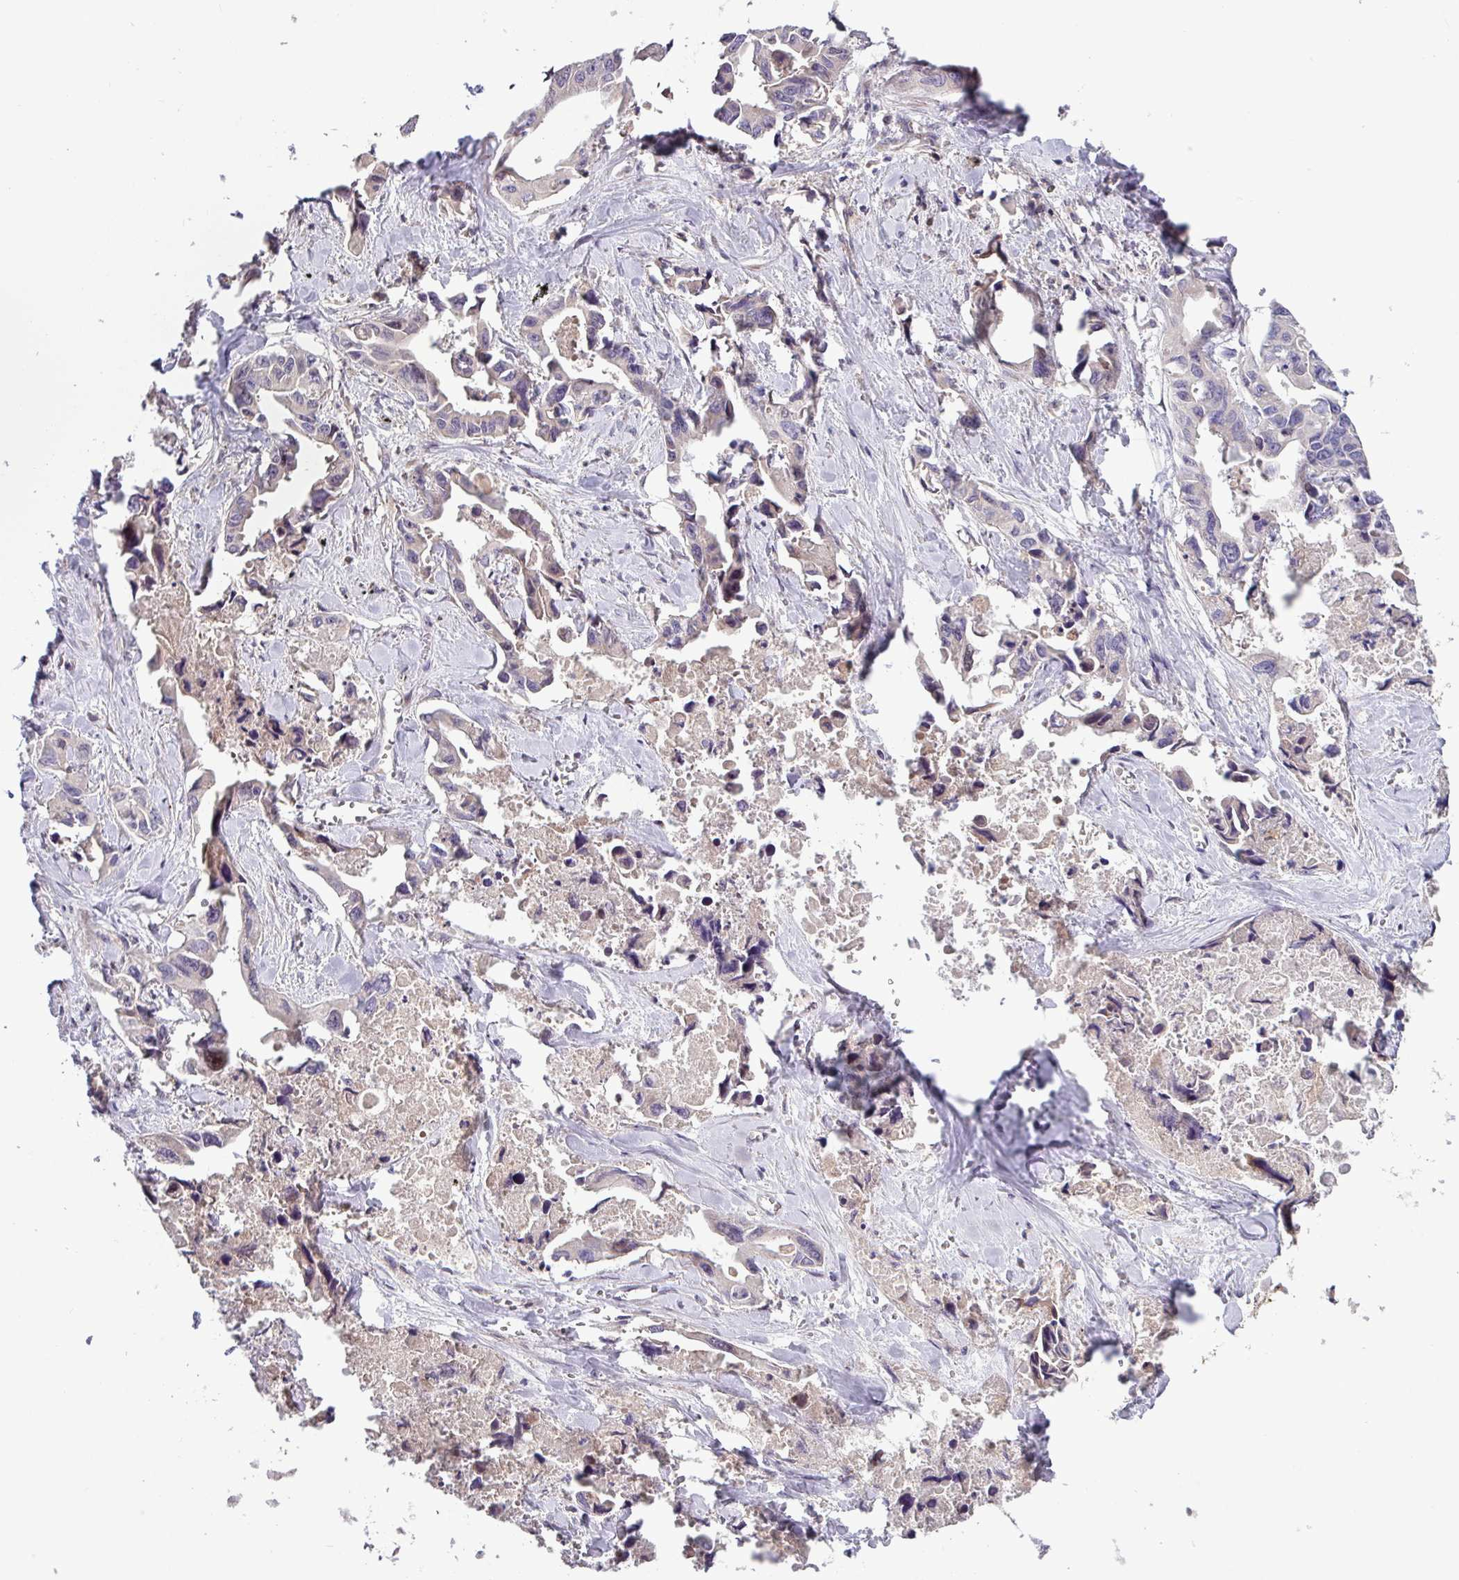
{"staining": {"intensity": "weak", "quantity": "<25%", "location": "cytoplasmic/membranous"}, "tissue": "lung cancer", "cell_type": "Tumor cells", "image_type": "cancer", "snomed": [{"axis": "morphology", "description": "Adenocarcinoma, NOS"}, {"axis": "topography", "description": "Lung"}], "caption": "Tumor cells are negative for protein expression in human adenocarcinoma (lung).", "gene": "SFTPB", "patient": {"sex": "male", "age": 64}}